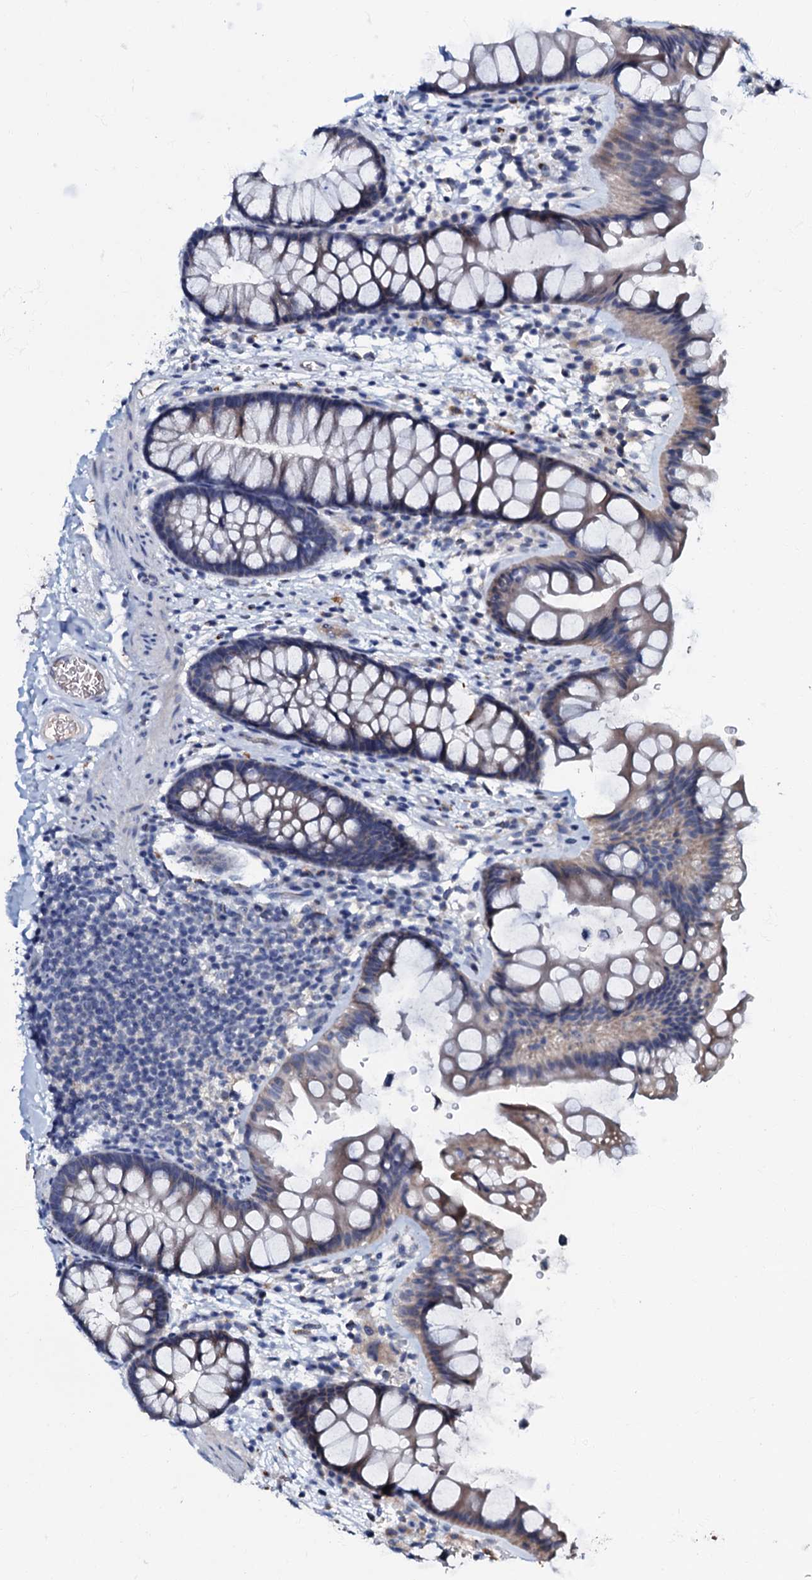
{"staining": {"intensity": "negative", "quantity": "none", "location": "none"}, "tissue": "colon", "cell_type": "Endothelial cells", "image_type": "normal", "snomed": [{"axis": "morphology", "description": "Normal tissue, NOS"}, {"axis": "topography", "description": "Colon"}], "caption": "Endothelial cells show no significant protein positivity in unremarkable colon. The staining is performed using DAB brown chromogen with nuclei counter-stained in using hematoxylin.", "gene": "CPNE2", "patient": {"sex": "female", "age": 62}}